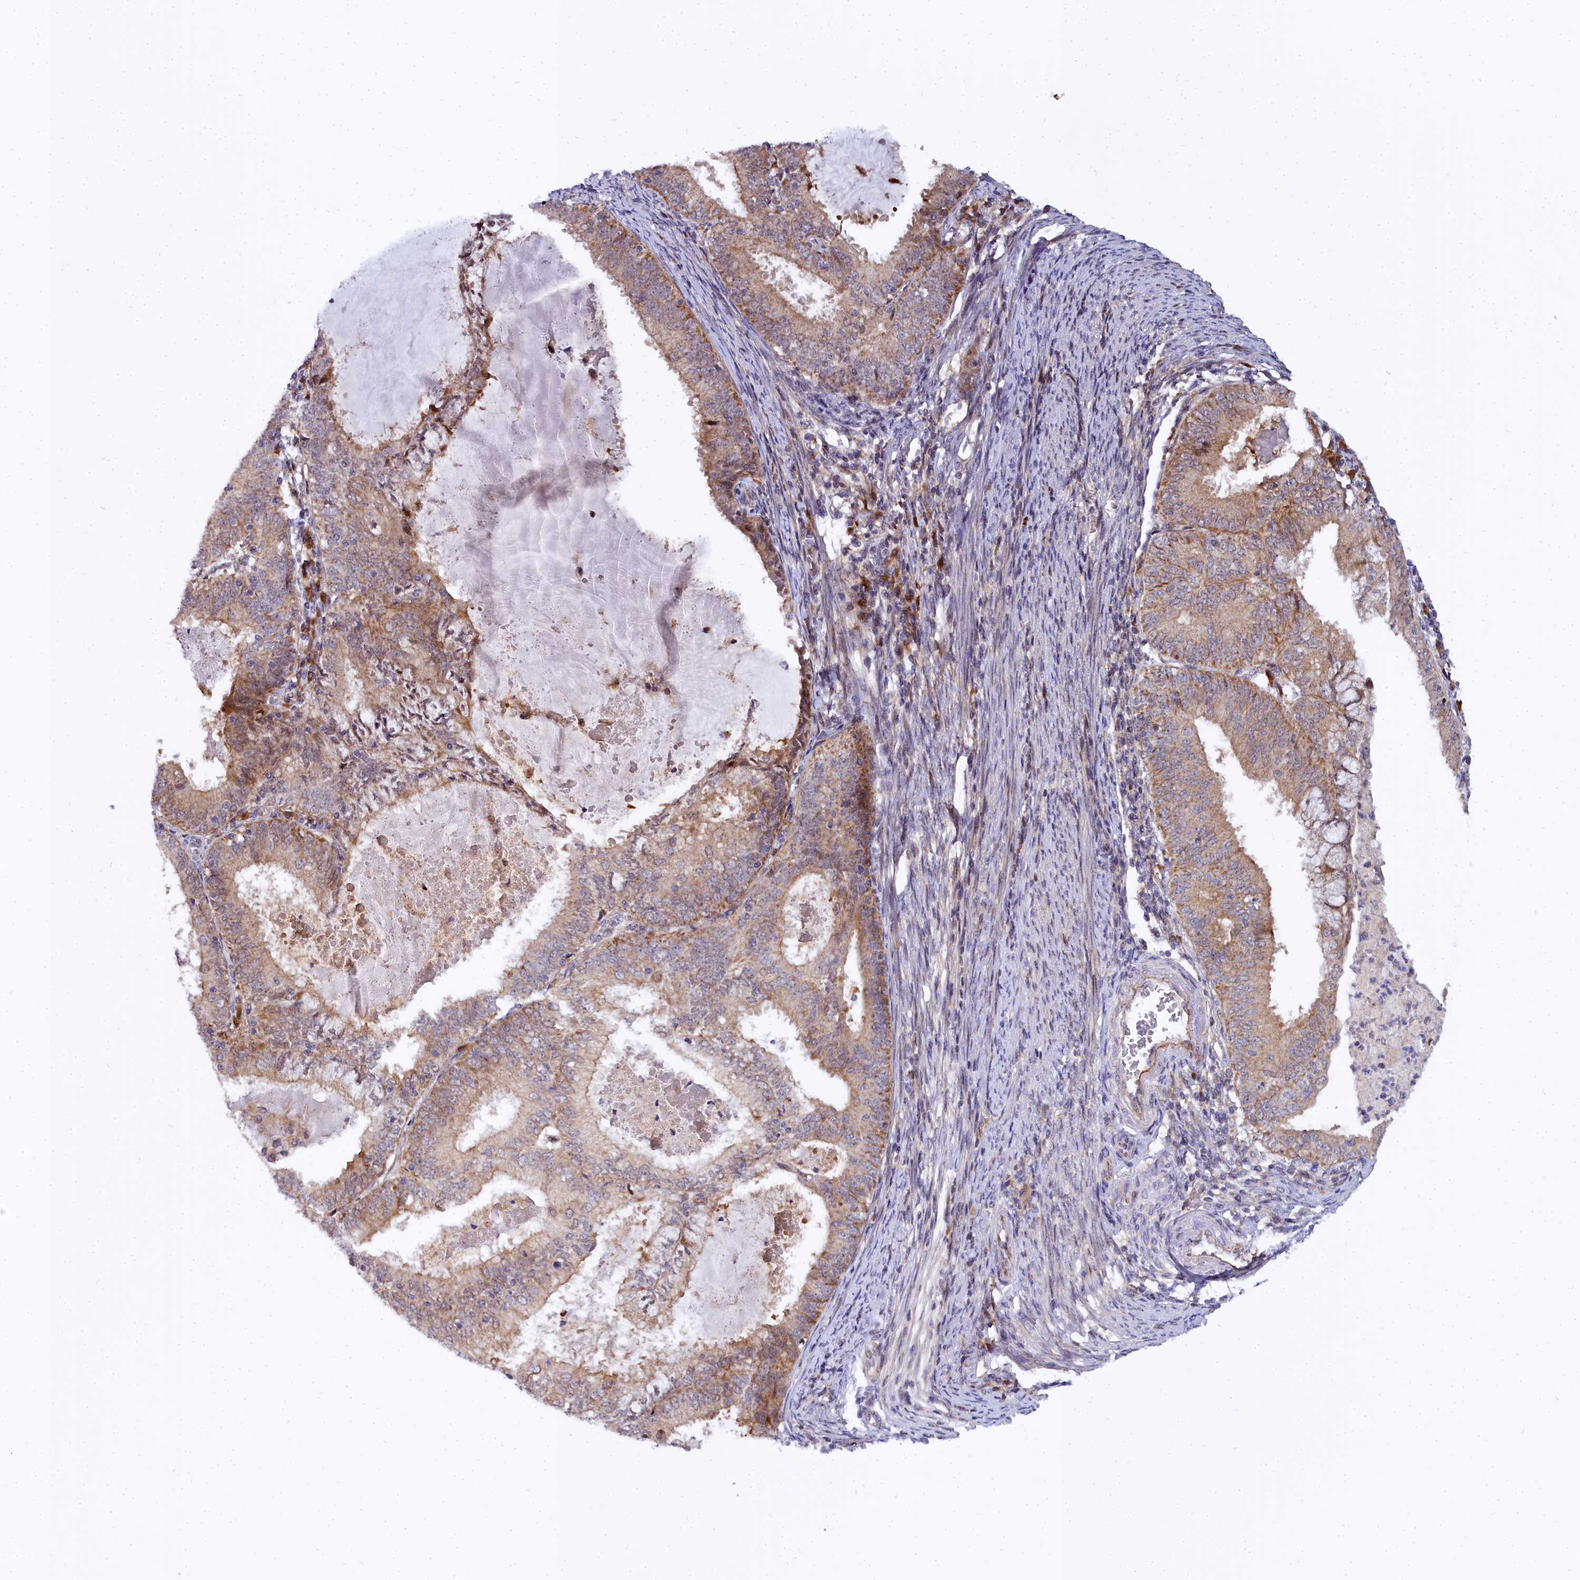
{"staining": {"intensity": "moderate", "quantity": ">75%", "location": "cytoplasmic/membranous"}, "tissue": "endometrial cancer", "cell_type": "Tumor cells", "image_type": "cancer", "snomed": [{"axis": "morphology", "description": "Adenocarcinoma, NOS"}, {"axis": "topography", "description": "Endometrium"}], "caption": "Immunohistochemistry (IHC) (DAB) staining of human endometrial adenocarcinoma shows moderate cytoplasmic/membranous protein expression in about >75% of tumor cells.", "gene": "MRPS11", "patient": {"sex": "female", "age": 57}}